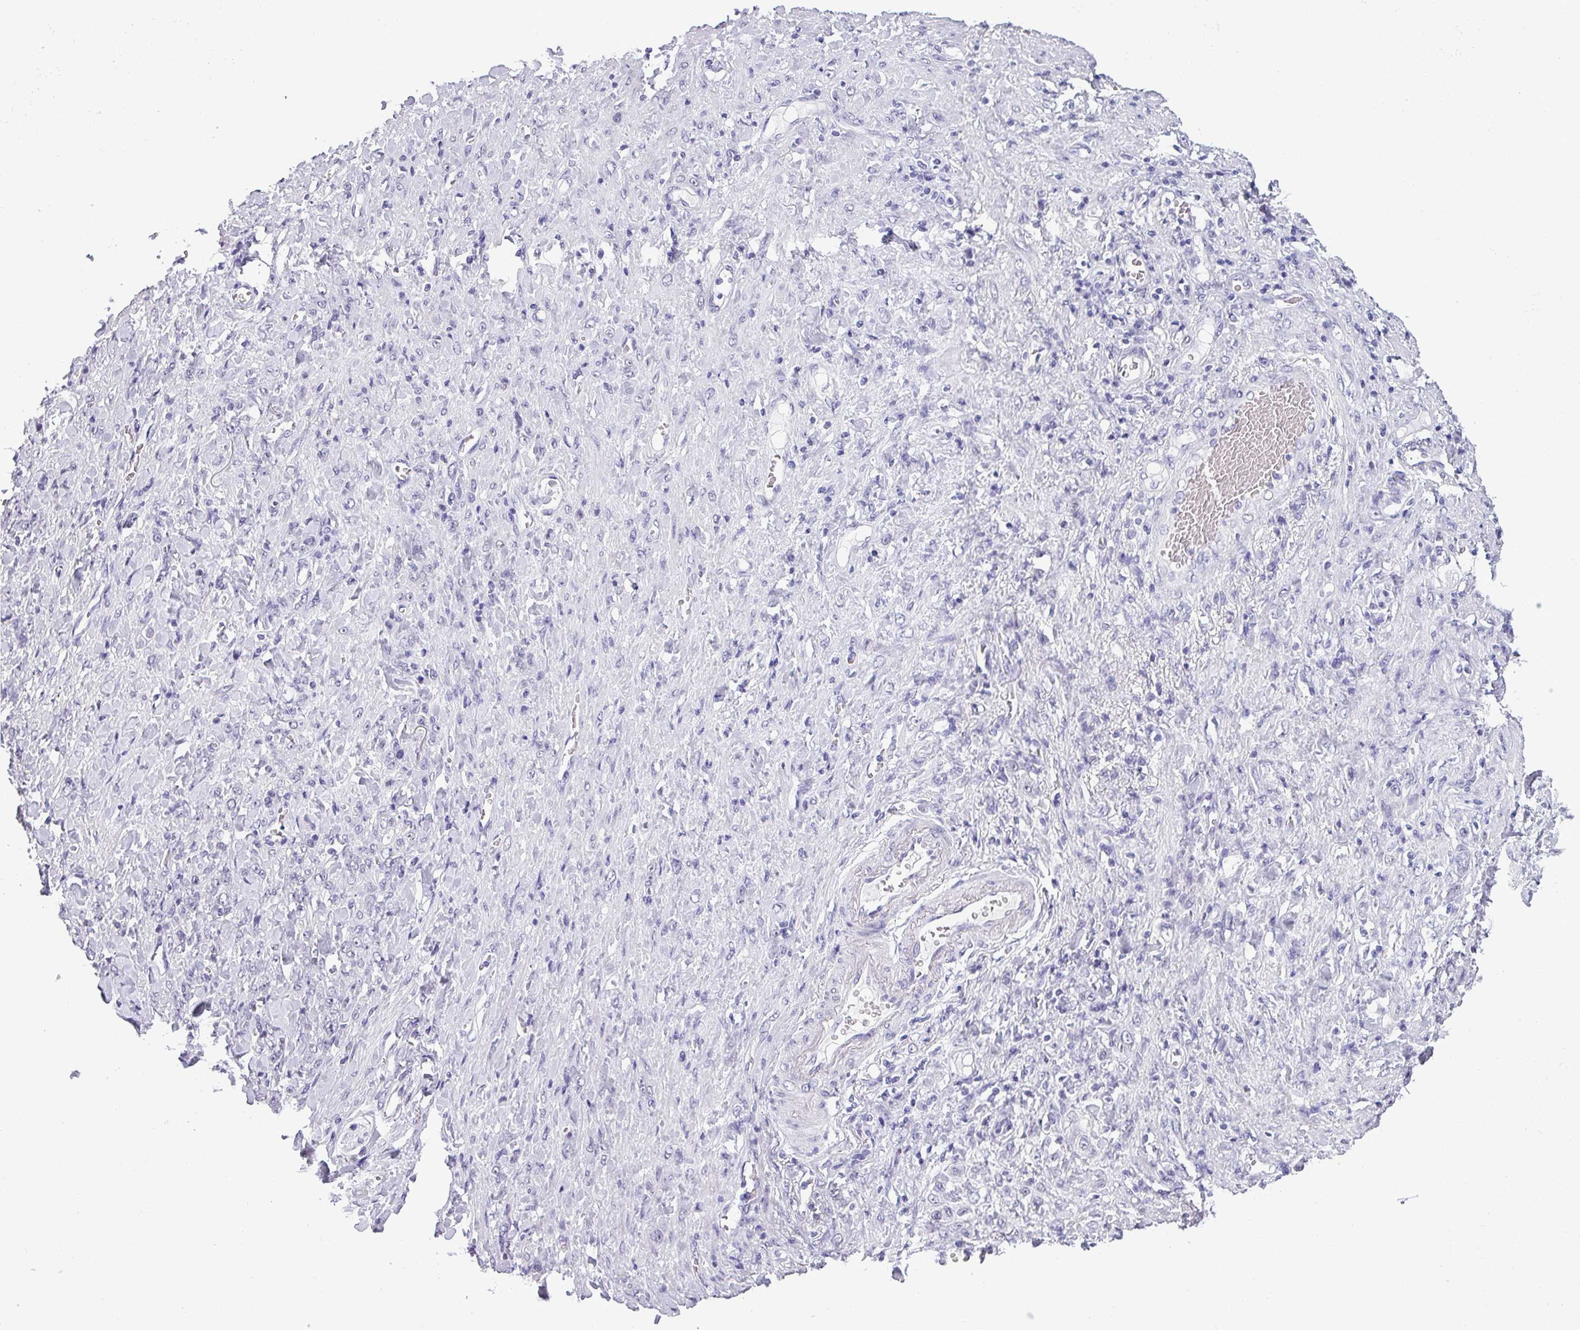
{"staining": {"intensity": "negative", "quantity": "none", "location": "none"}, "tissue": "stomach cancer", "cell_type": "Tumor cells", "image_type": "cancer", "snomed": [{"axis": "morphology", "description": "Normal tissue, NOS"}, {"axis": "morphology", "description": "Adenocarcinoma, NOS"}, {"axis": "topography", "description": "Stomach"}], "caption": "High power microscopy histopathology image of an immunohistochemistry (IHC) micrograph of stomach adenocarcinoma, revealing no significant staining in tumor cells. (Brightfield microscopy of DAB IHC at high magnification).", "gene": "SRGAP1", "patient": {"sex": "male", "age": 82}}